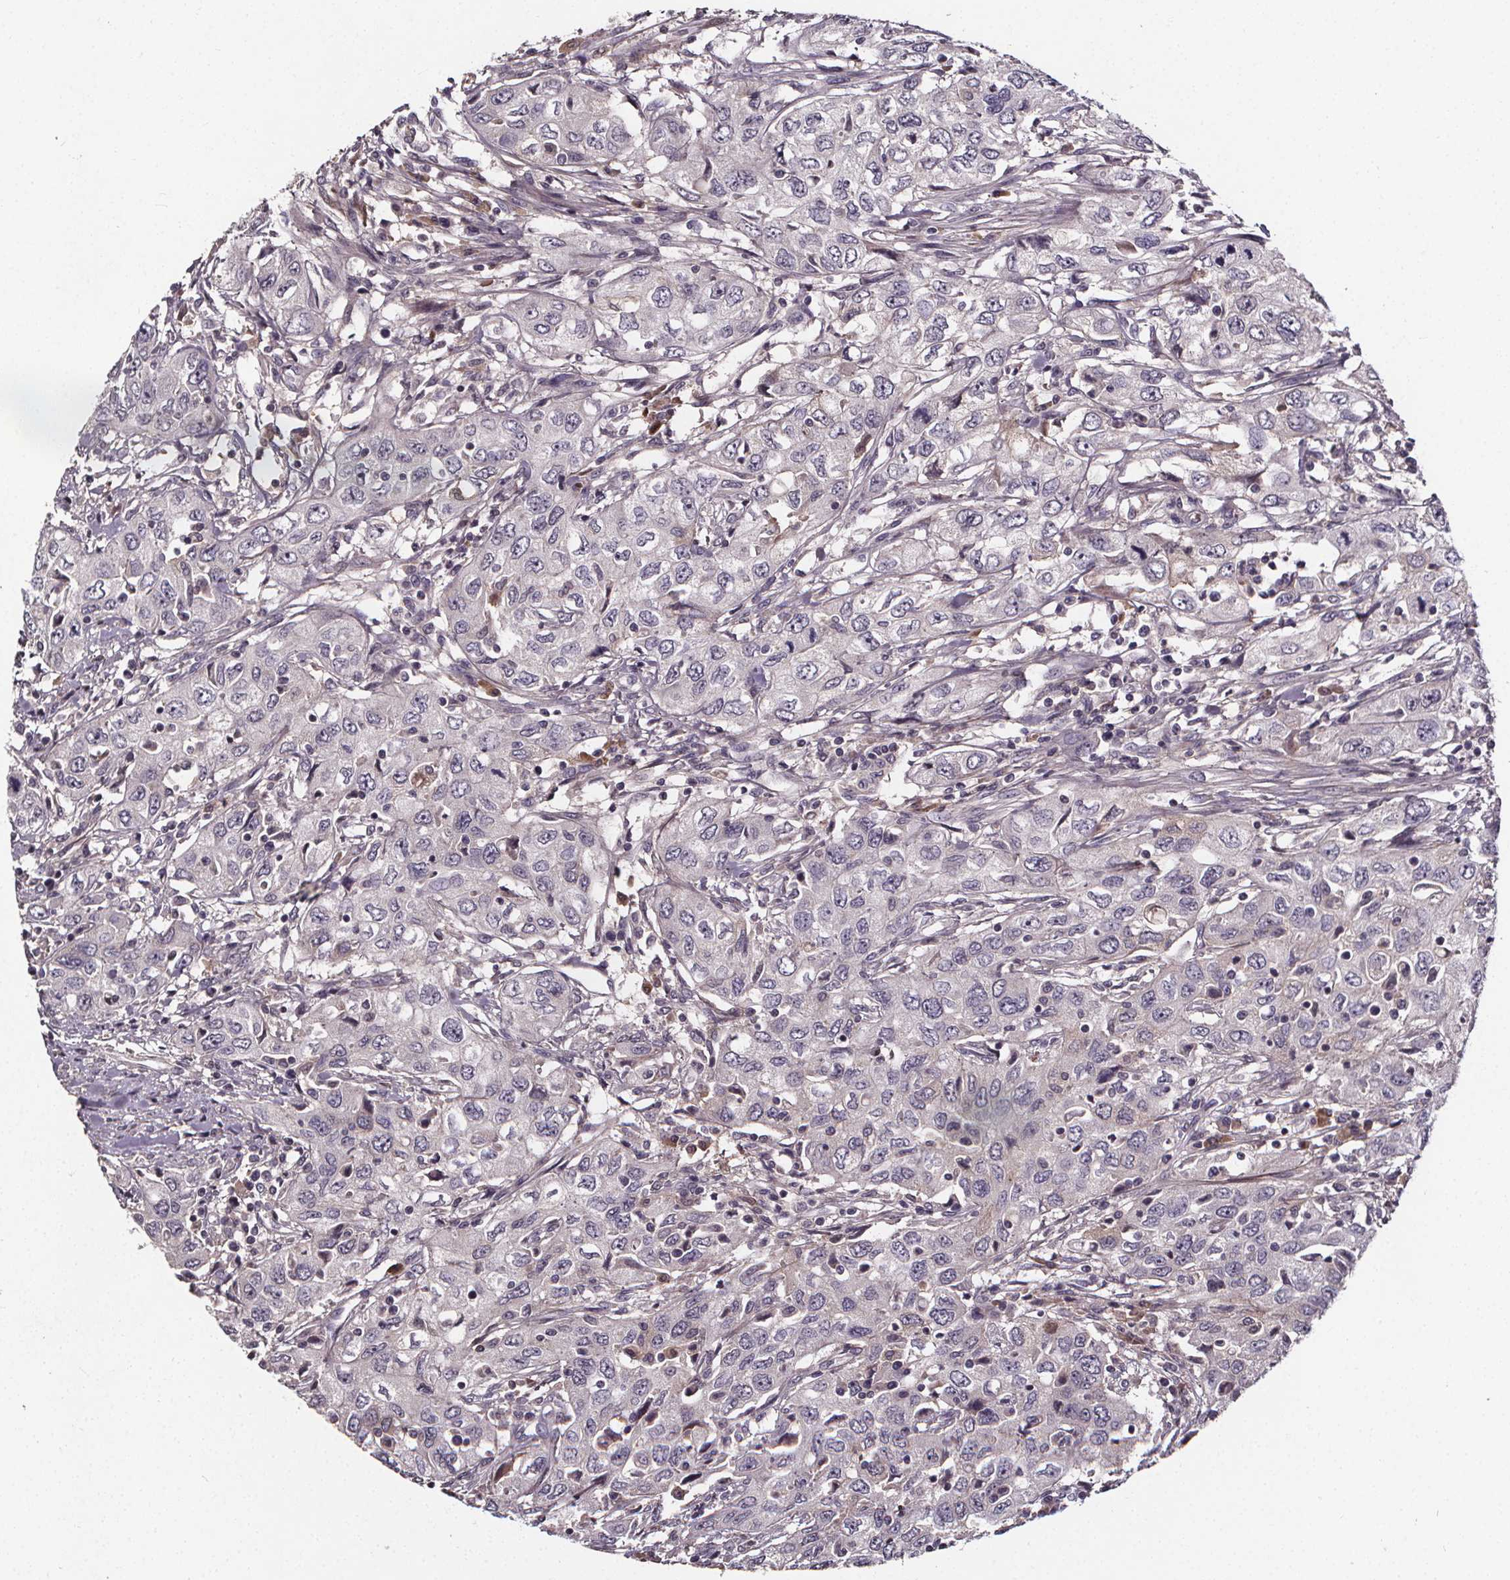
{"staining": {"intensity": "negative", "quantity": "none", "location": "none"}, "tissue": "urothelial cancer", "cell_type": "Tumor cells", "image_type": "cancer", "snomed": [{"axis": "morphology", "description": "Urothelial carcinoma, High grade"}, {"axis": "topography", "description": "Urinary bladder"}], "caption": "Tumor cells are negative for protein expression in human high-grade urothelial carcinoma.", "gene": "SPAG8", "patient": {"sex": "male", "age": 76}}